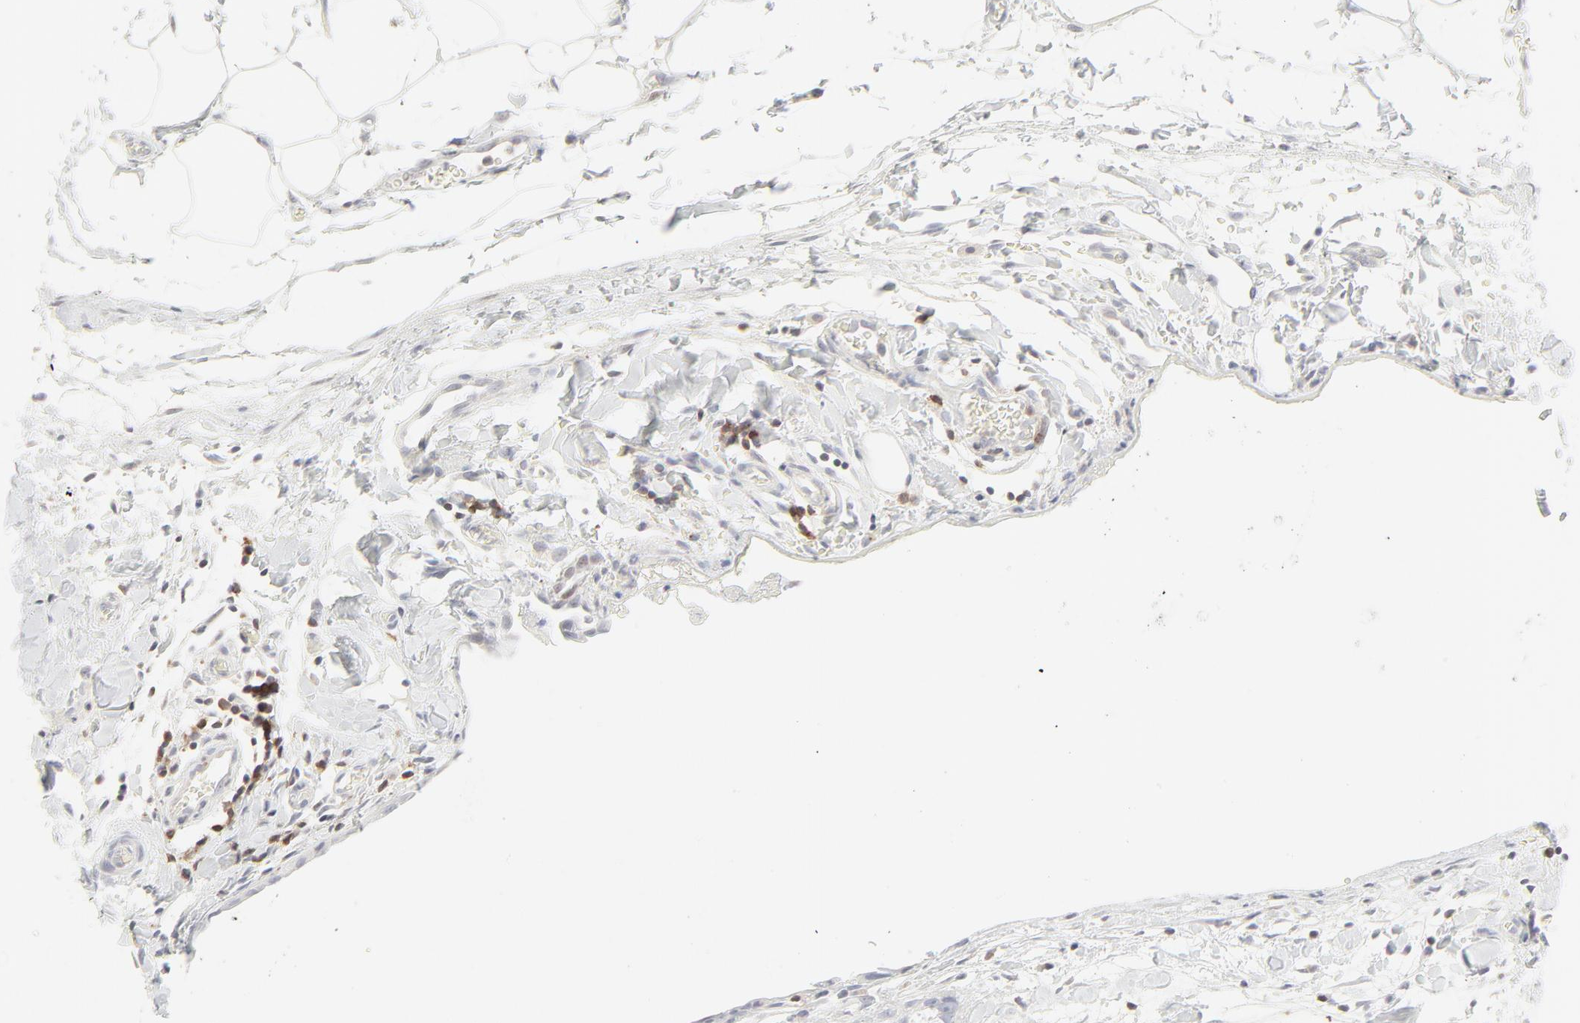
{"staining": {"intensity": "negative", "quantity": "none", "location": "none"}, "tissue": "stomach cancer", "cell_type": "Tumor cells", "image_type": "cancer", "snomed": [{"axis": "morphology", "description": "Adenocarcinoma, NOS"}, {"axis": "topography", "description": "Stomach, upper"}], "caption": "Image shows no protein staining in tumor cells of adenocarcinoma (stomach) tissue.", "gene": "PRKCB", "patient": {"sex": "male", "age": 47}}